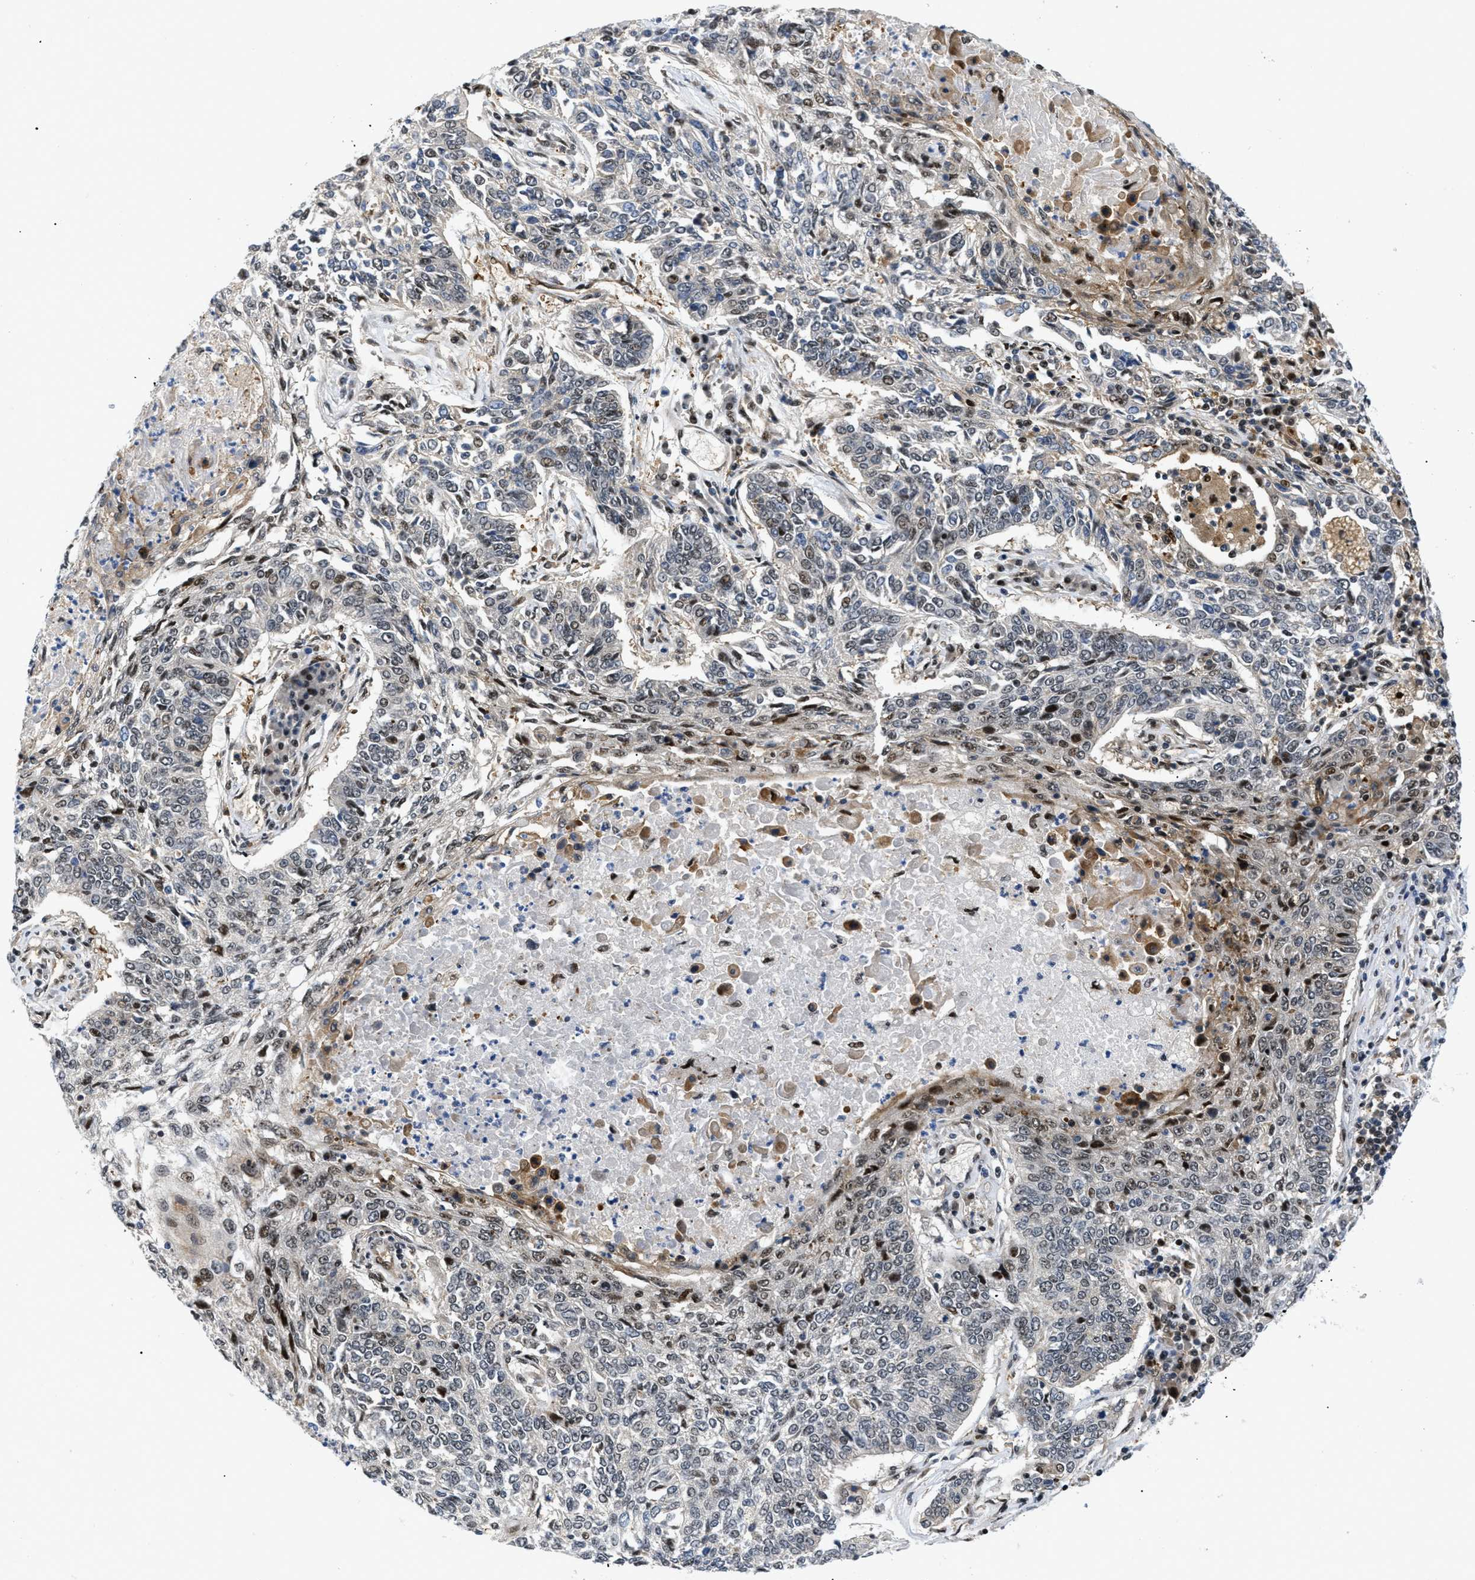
{"staining": {"intensity": "moderate", "quantity": "<25%", "location": "nuclear"}, "tissue": "lung cancer", "cell_type": "Tumor cells", "image_type": "cancer", "snomed": [{"axis": "morphology", "description": "Normal tissue, NOS"}, {"axis": "morphology", "description": "Squamous cell carcinoma, NOS"}, {"axis": "topography", "description": "Cartilage tissue"}, {"axis": "topography", "description": "Bronchus"}, {"axis": "topography", "description": "Lung"}], "caption": "Immunohistochemistry staining of lung cancer, which demonstrates low levels of moderate nuclear staining in approximately <25% of tumor cells indicating moderate nuclear protein positivity. The staining was performed using DAB (3,3'-diaminobenzidine) (brown) for protein detection and nuclei were counterstained in hematoxylin (blue).", "gene": "SLC29A2", "patient": {"sex": "female", "age": 49}}